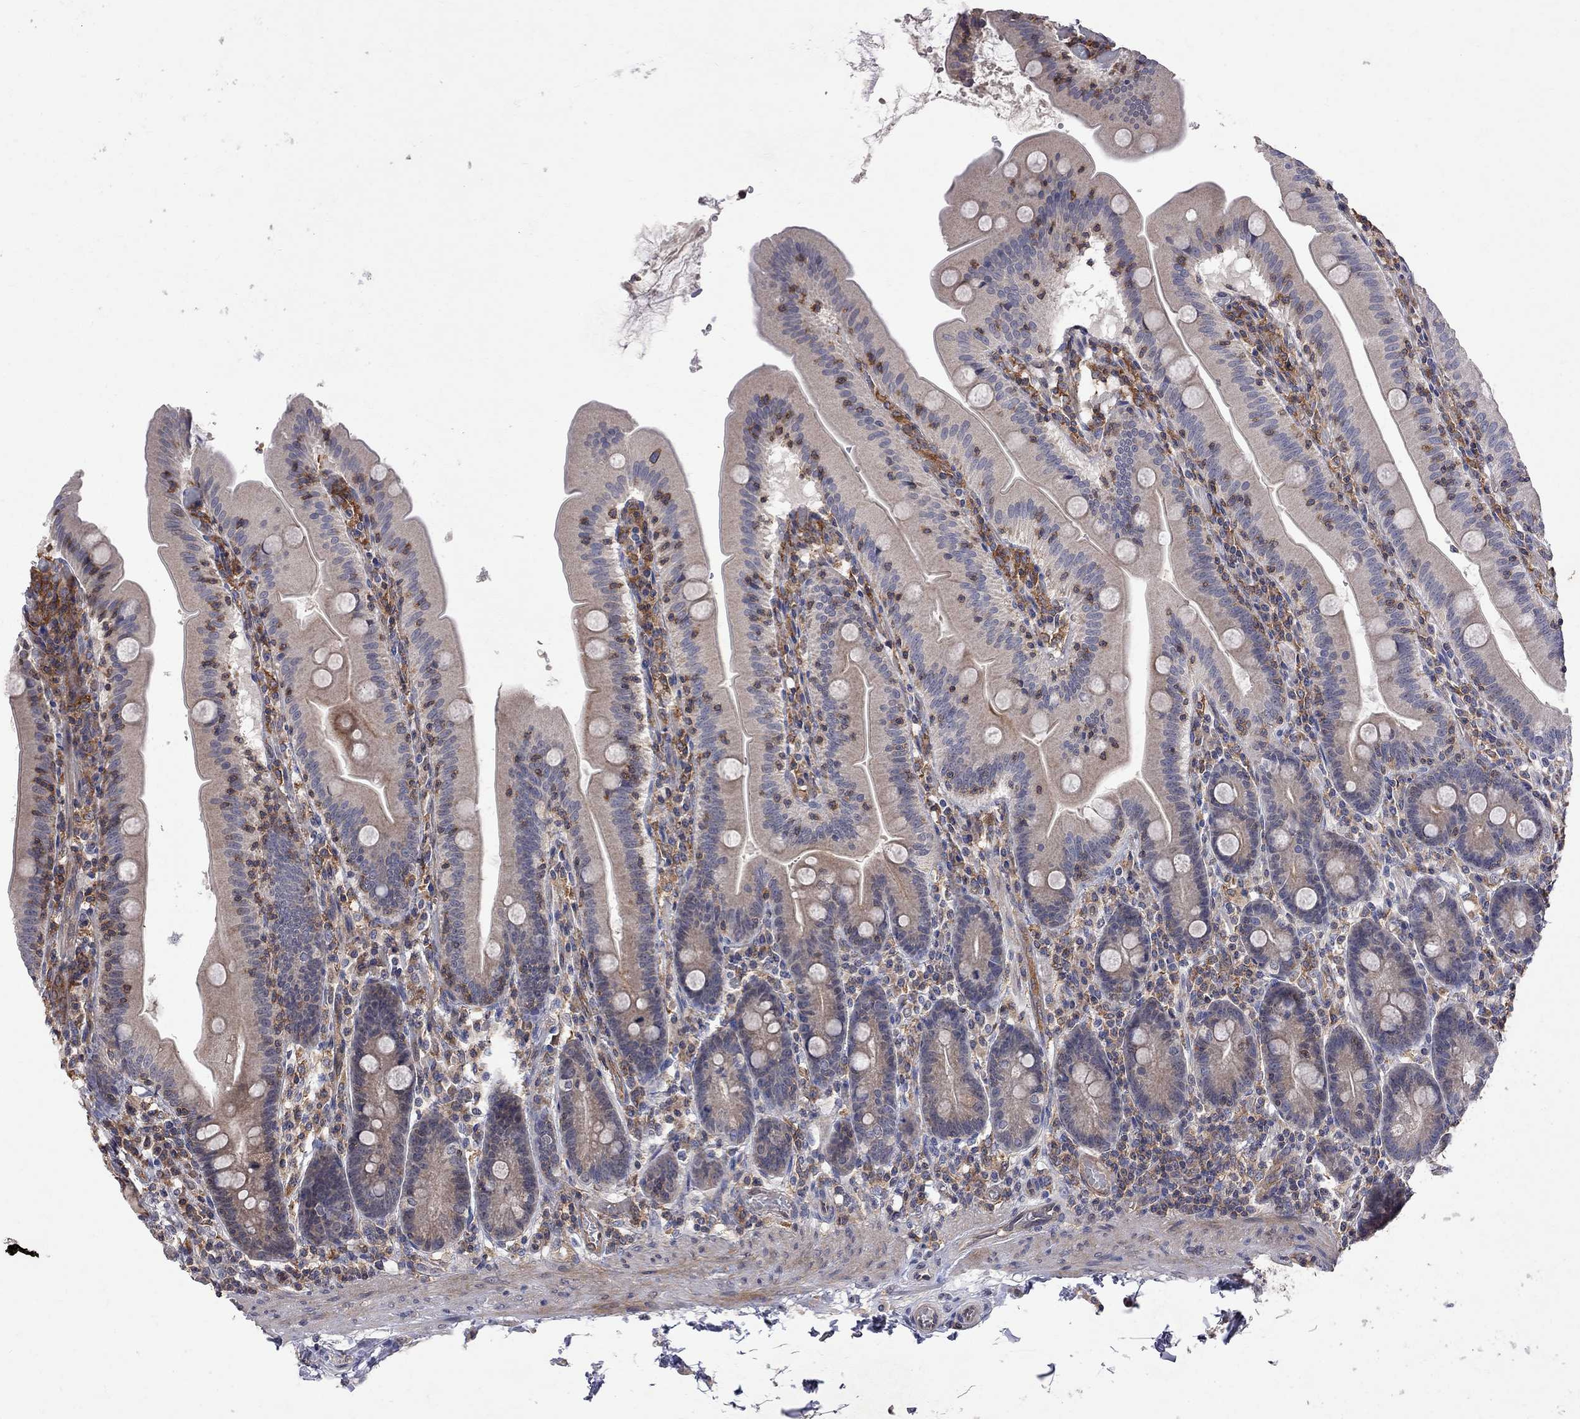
{"staining": {"intensity": "weak", "quantity": "<25%", "location": "cytoplasmic/membranous"}, "tissue": "small intestine", "cell_type": "Glandular cells", "image_type": "normal", "snomed": [{"axis": "morphology", "description": "Normal tissue, NOS"}, {"axis": "topography", "description": "Small intestine"}], "caption": "IHC micrograph of benign small intestine: small intestine stained with DAB (3,3'-diaminobenzidine) shows no significant protein positivity in glandular cells. (DAB (3,3'-diaminobenzidine) immunohistochemistry, high magnification).", "gene": "ABI3", "patient": {"sex": "male", "age": 37}}